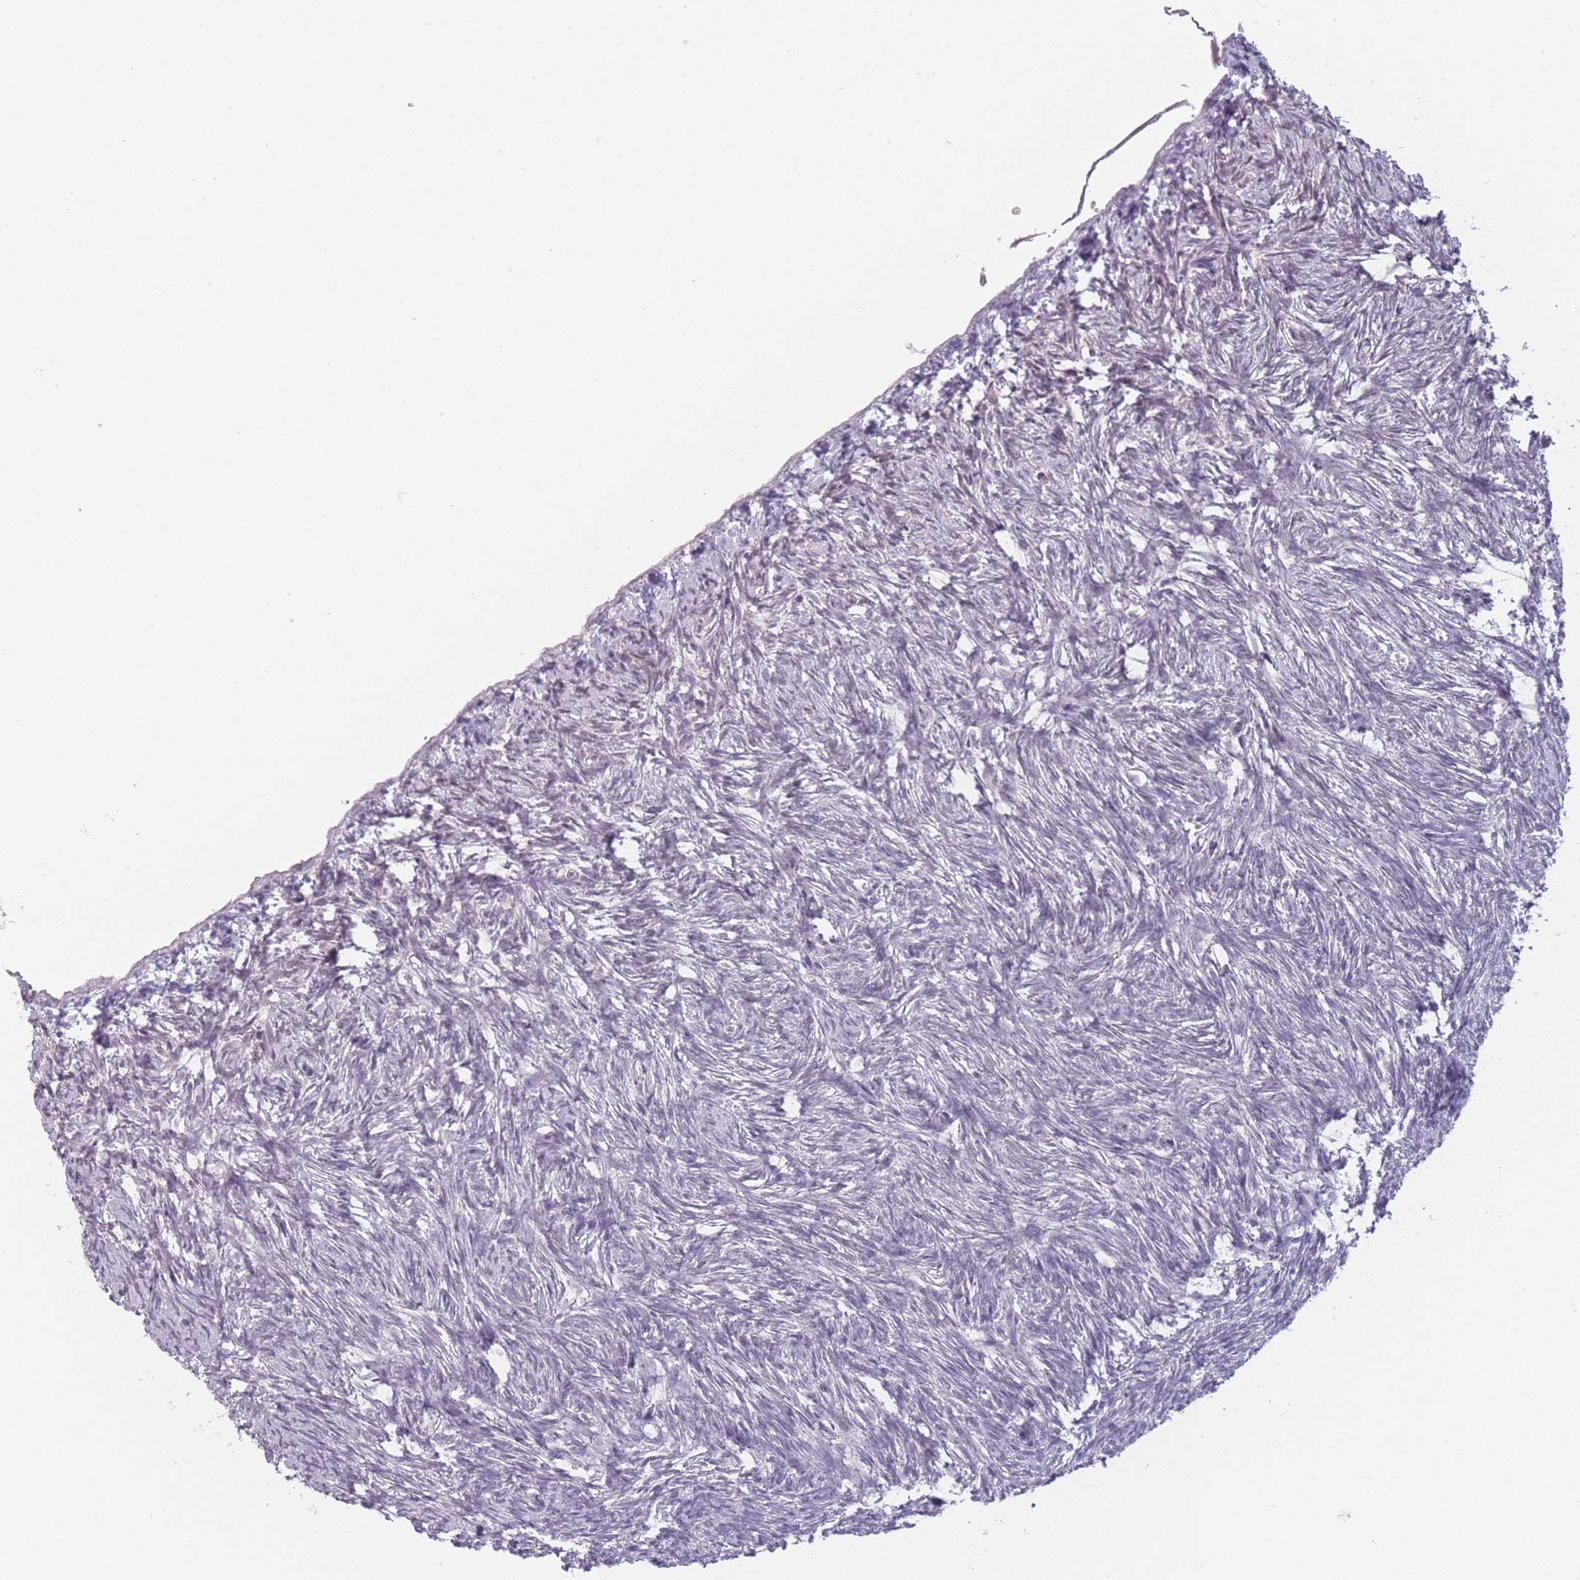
{"staining": {"intensity": "negative", "quantity": "none", "location": "none"}, "tissue": "ovary", "cell_type": "Ovarian stroma cells", "image_type": "normal", "snomed": [{"axis": "morphology", "description": "Normal tissue, NOS"}, {"axis": "topography", "description": "Ovary"}], "caption": "An image of ovary stained for a protein exhibits no brown staining in ovarian stroma cells.", "gene": "SIN3B", "patient": {"sex": "female", "age": 51}}